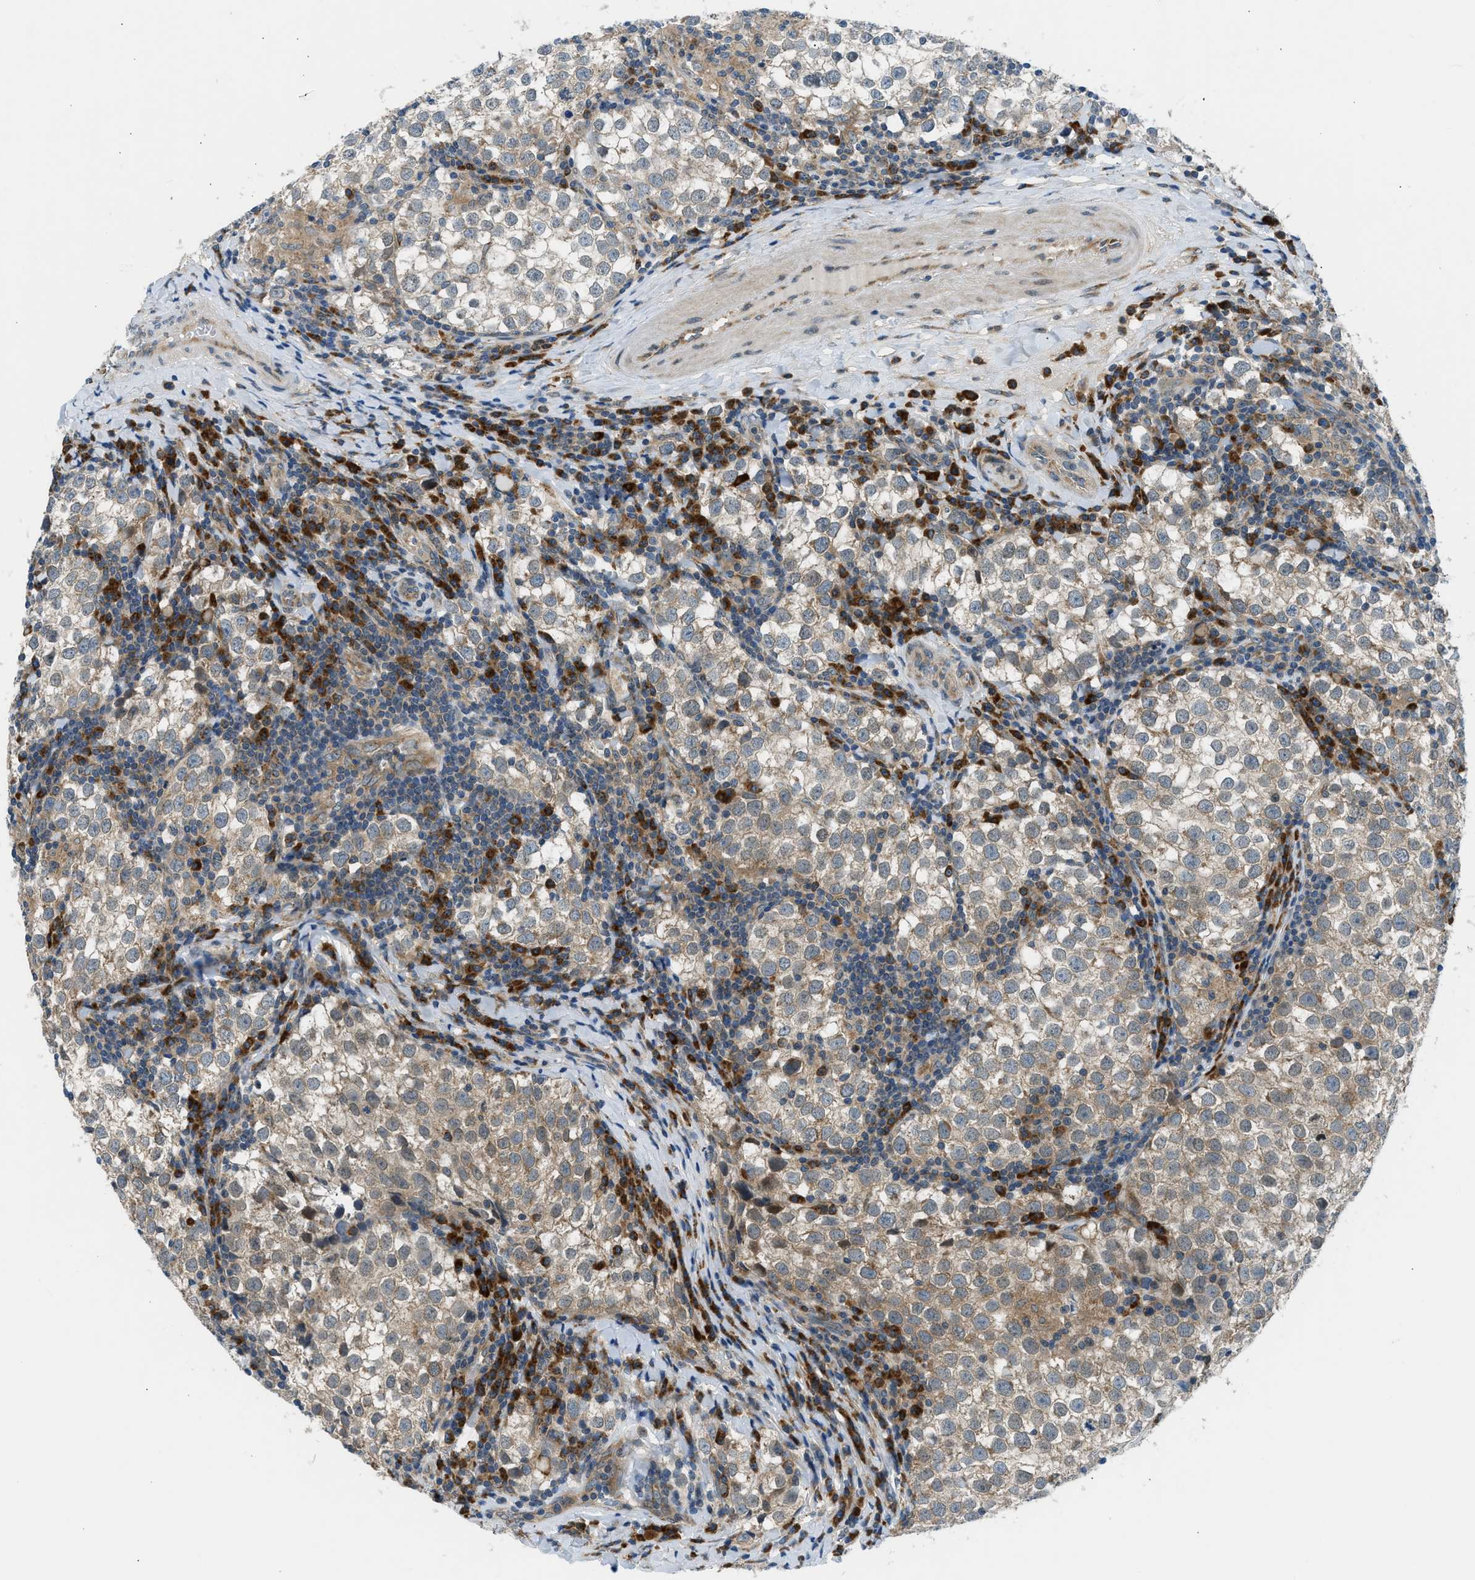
{"staining": {"intensity": "weak", "quantity": "25%-75%", "location": "cytoplasmic/membranous"}, "tissue": "testis cancer", "cell_type": "Tumor cells", "image_type": "cancer", "snomed": [{"axis": "morphology", "description": "Seminoma, NOS"}, {"axis": "morphology", "description": "Carcinoma, Embryonal, NOS"}, {"axis": "topography", "description": "Testis"}], "caption": "Weak cytoplasmic/membranous staining is appreciated in approximately 25%-75% of tumor cells in testis cancer (seminoma).", "gene": "EDARADD", "patient": {"sex": "male", "age": 36}}